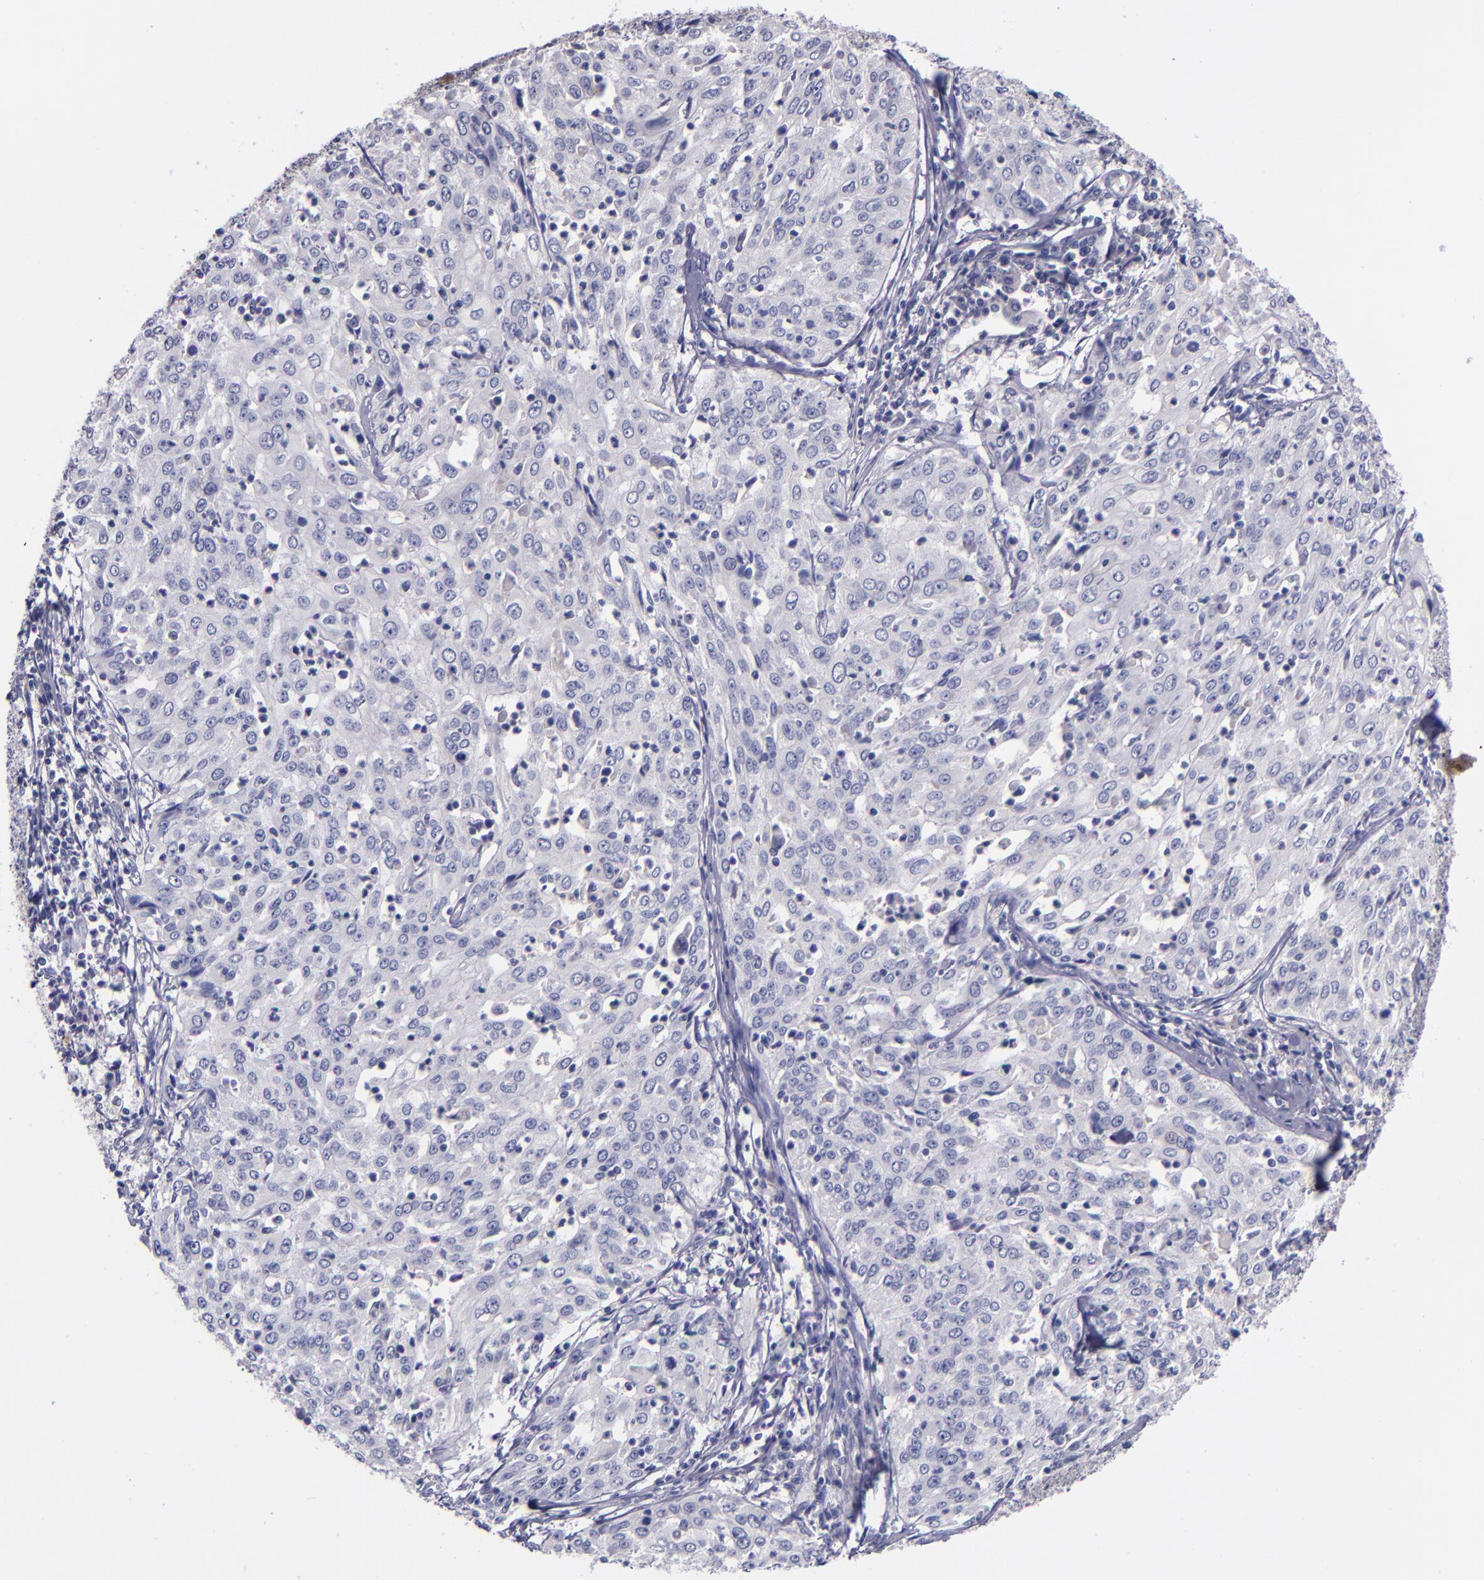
{"staining": {"intensity": "negative", "quantity": "none", "location": "none"}, "tissue": "cervical cancer", "cell_type": "Tumor cells", "image_type": "cancer", "snomed": [{"axis": "morphology", "description": "Squamous cell carcinoma, NOS"}, {"axis": "topography", "description": "Cervix"}], "caption": "Immunohistochemistry image of neoplastic tissue: cervical squamous cell carcinoma stained with DAB (3,3'-diaminobenzidine) displays no significant protein positivity in tumor cells.", "gene": "RBP4", "patient": {"sex": "female", "age": 39}}